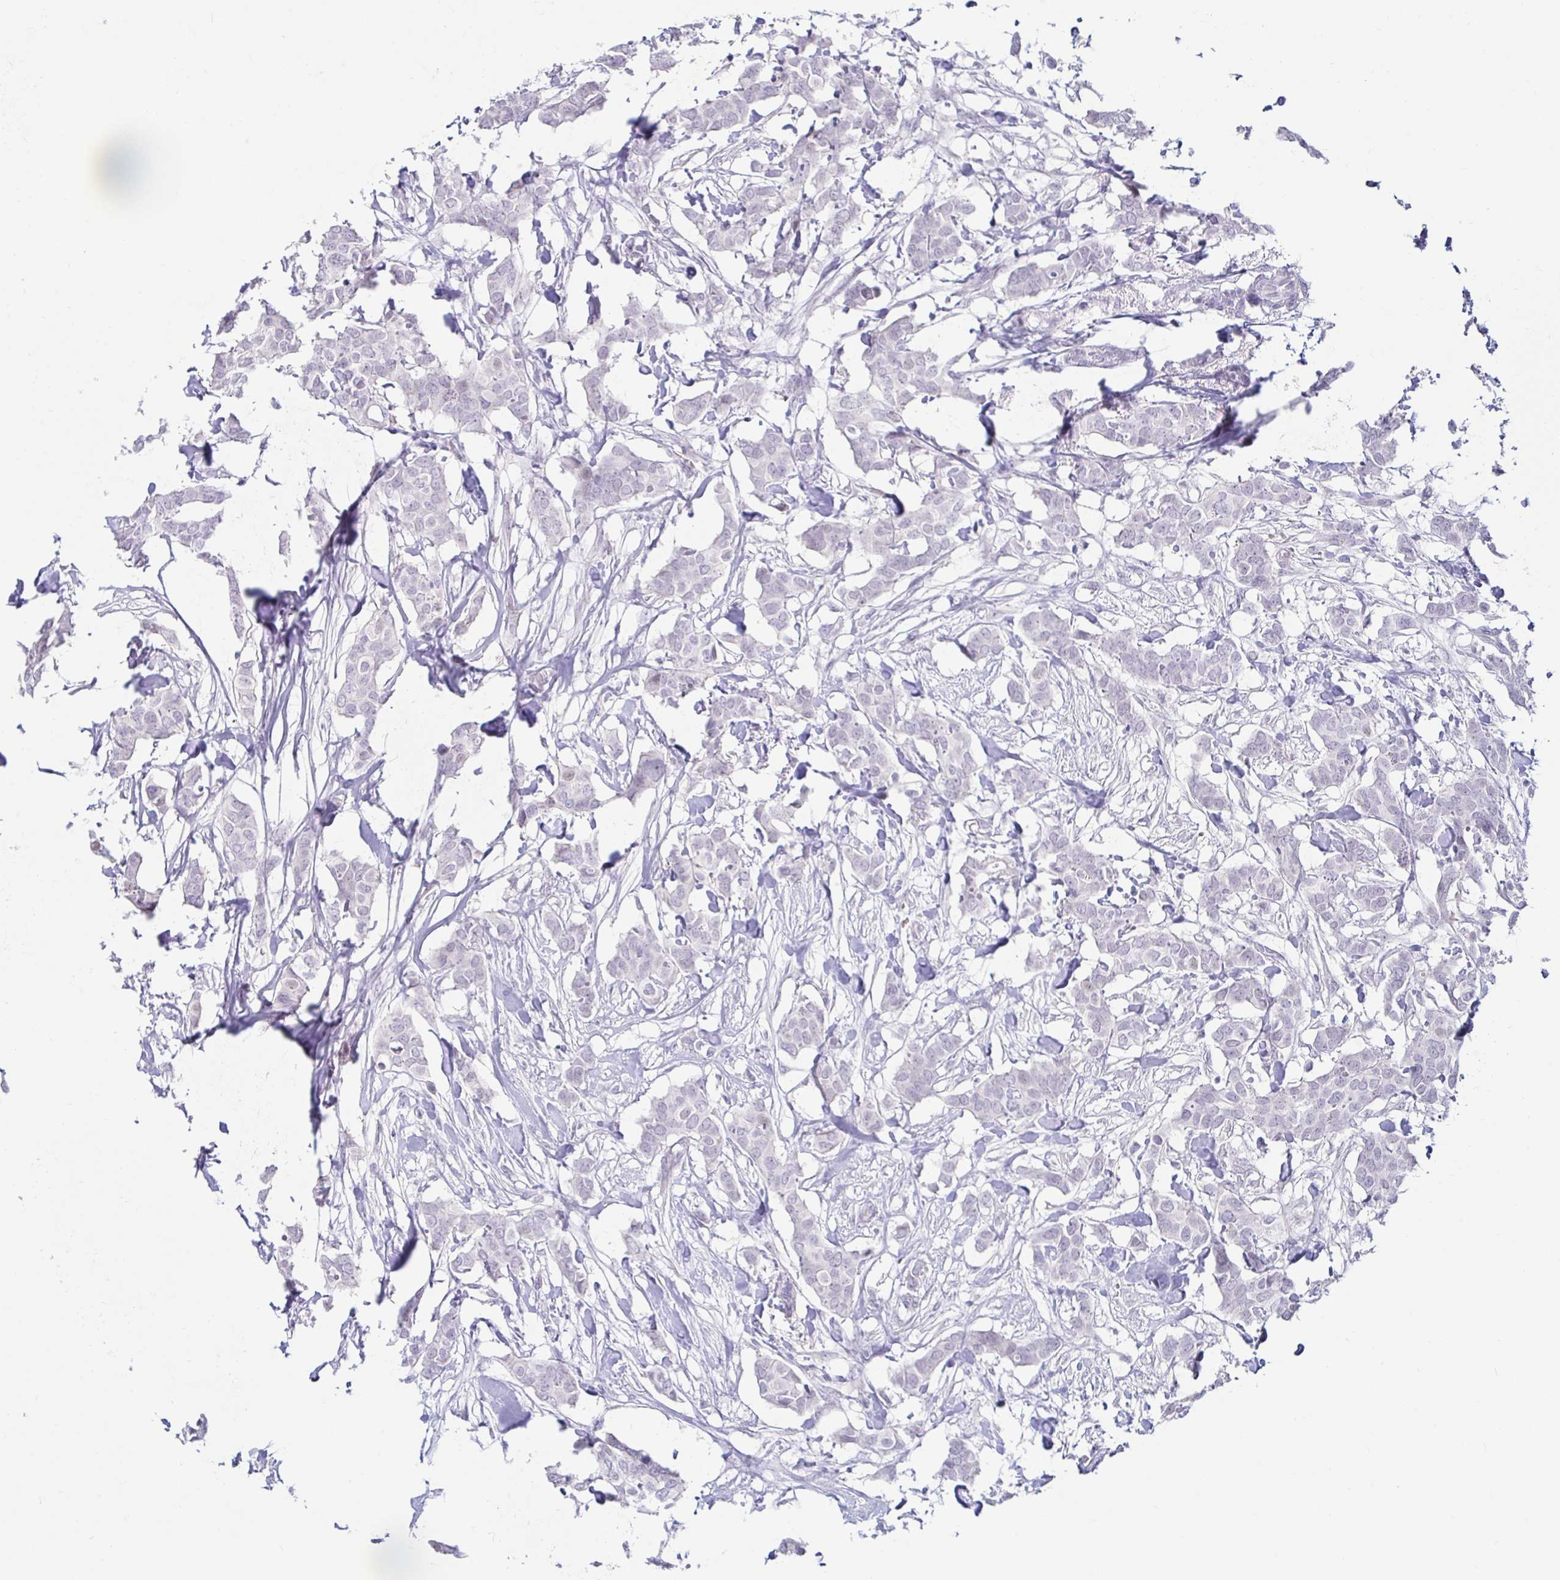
{"staining": {"intensity": "negative", "quantity": "none", "location": "none"}, "tissue": "breast cancer", "cell_type": "Tumor cells", "image_type": "cancer", "snomed": [{"axis": "morphology", "description": "Duct carcinoma"}, {"axis": "topography", "description": "Breast"}], "caption": "Protein analysis of breast cancer exhibits no significant expression in tumor cells.", "gene": "BEST1", "patient": {"sex": "female", "age": 62}}